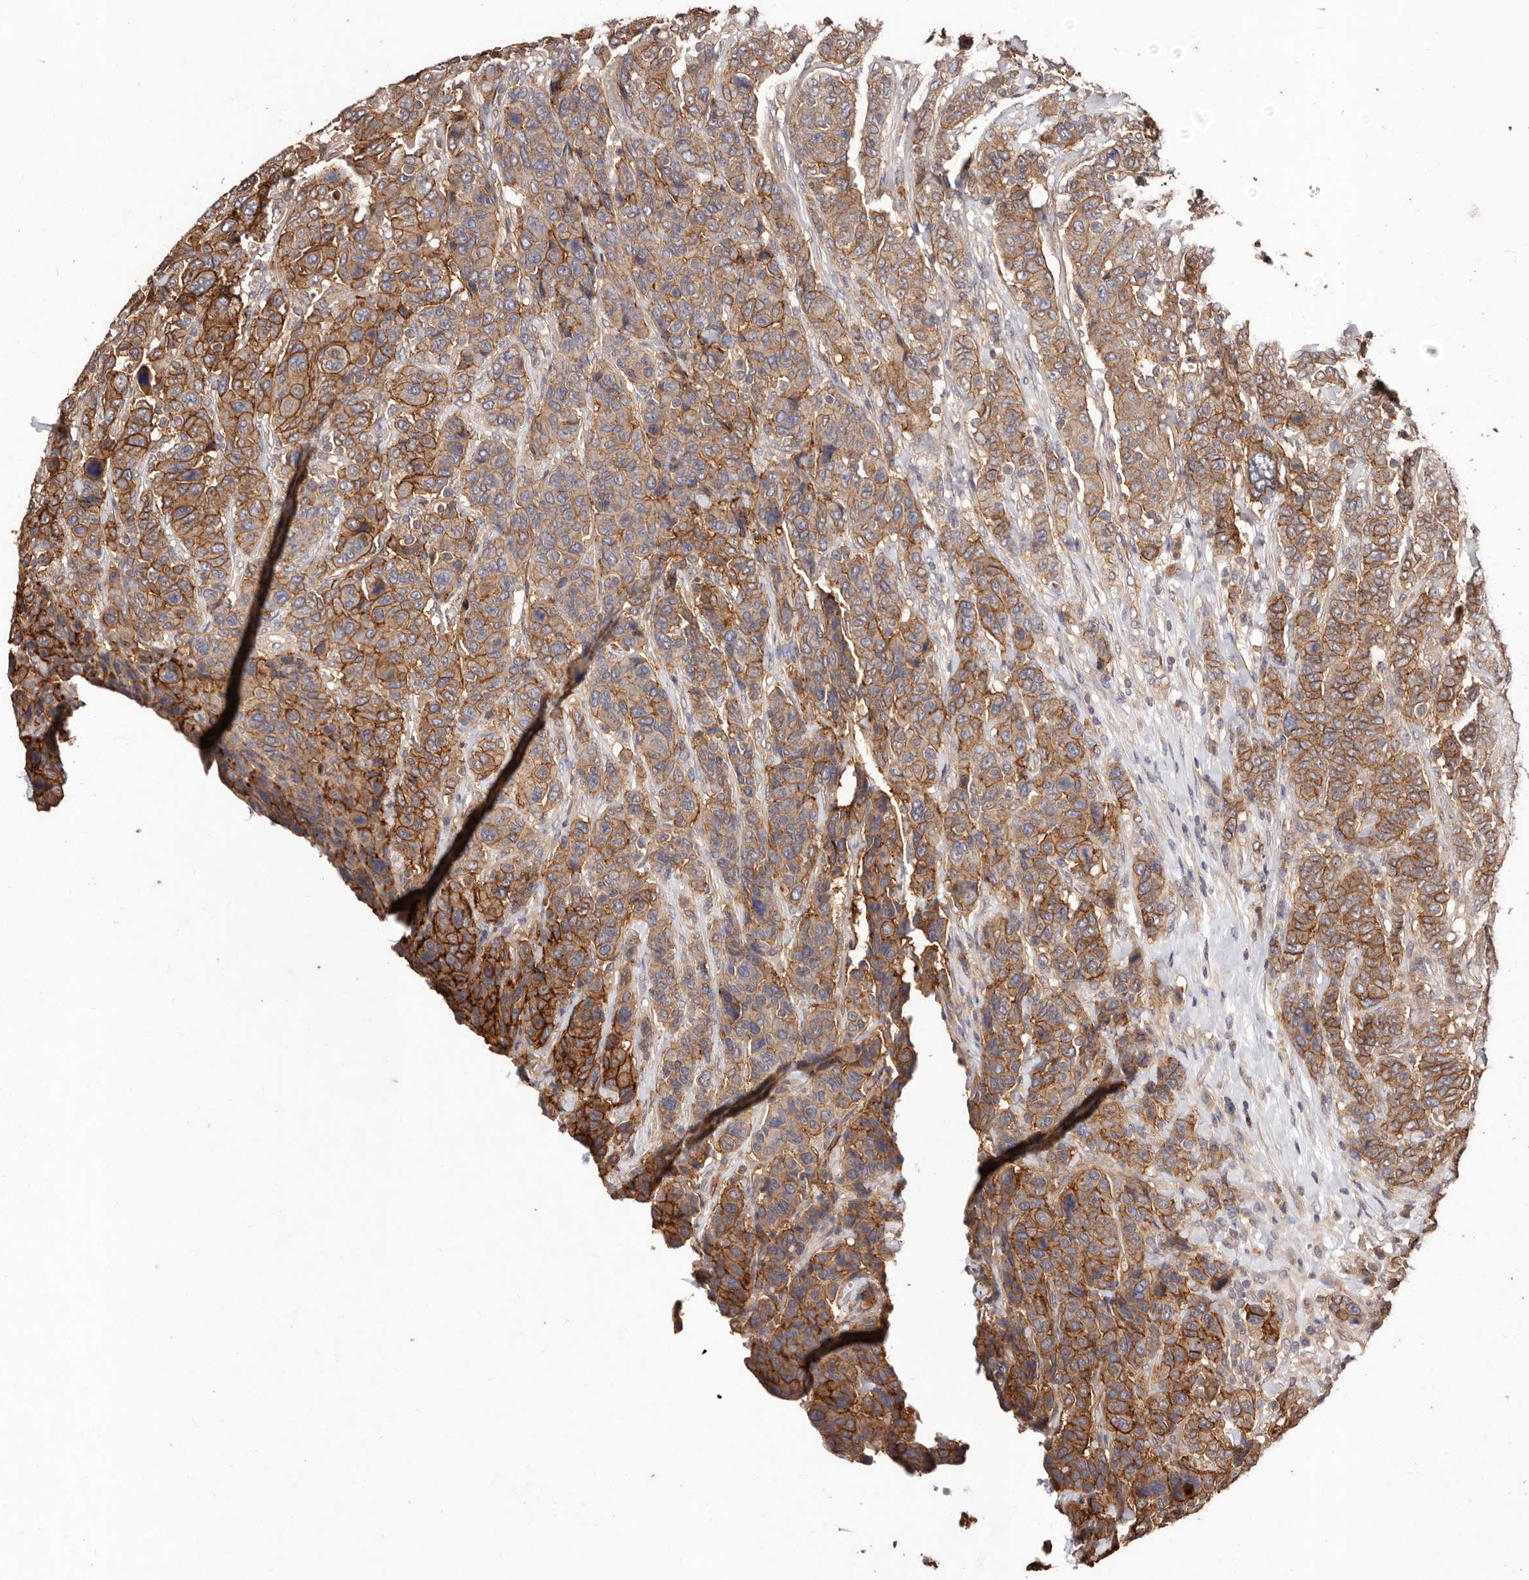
{"staining": {"intensity": "moderate", "quantity": ">75%", "location": "cytoplasmic/membranous"}, "tissue": "breast cancer", "cell_type": "Tumor cells", "image_type": "cancer", "snomed": [{"axis": "morphology", "description": "Duct carcinoma"}, {"axis": "topography", "description": "Breast"}], "caption": "Moderate cytoplasmic/membranous expression is identified in about >75% of tumor cells in breast cancer.", "gene": "CCL14", "patient": {"sex": "female", "age": 37}}